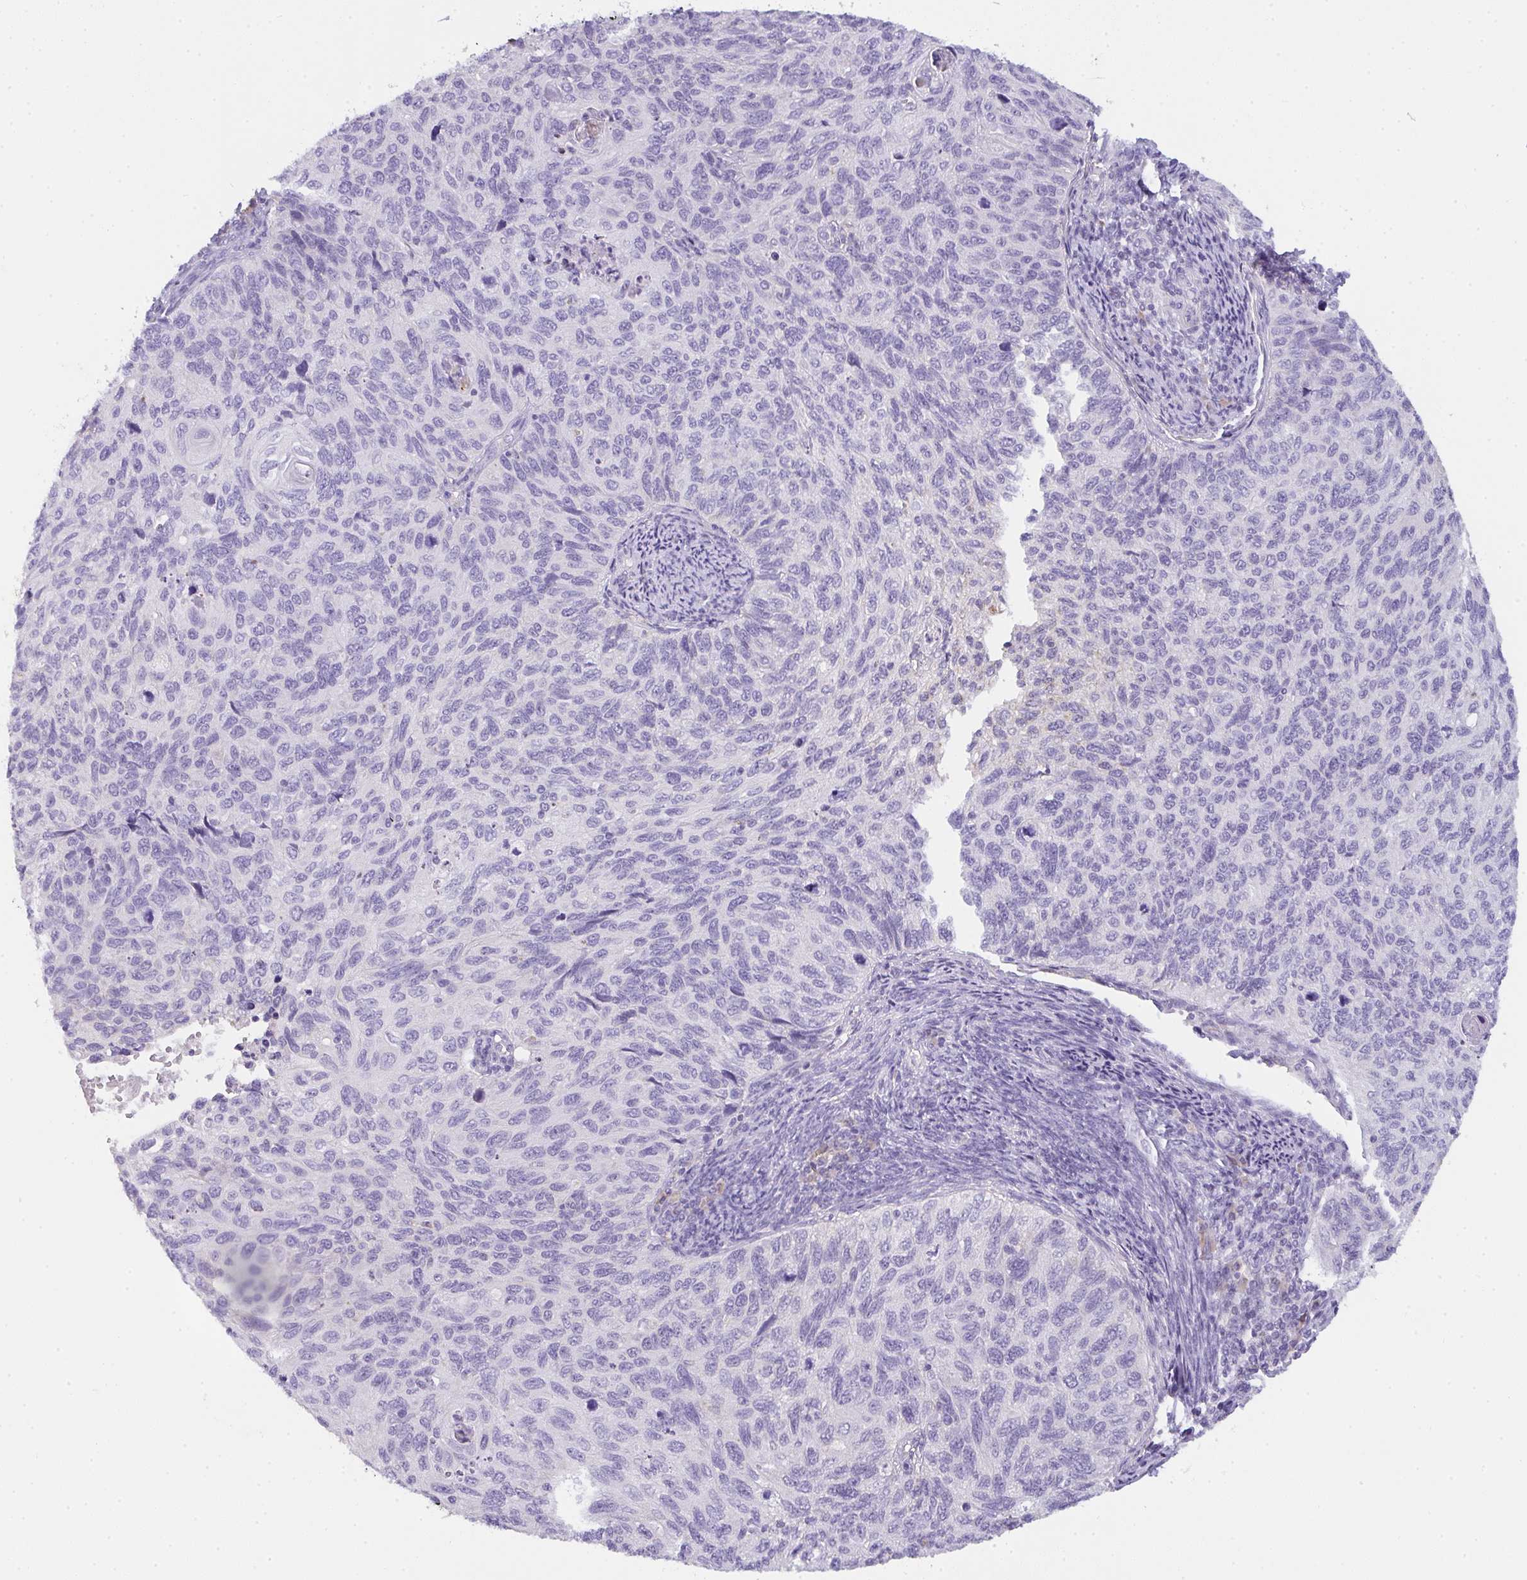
{"staining": {"intensity": "negative", "quantity": "none", "location": "none"}, "tissue": "cervical cancer", "cell_type": "Tumor cells", "image_type": "cancer", "snomed": [{"axis": "morphology", "description": "Squamous cell carcinoma, NOS"}, {"axis": "topography", "description": "Cervix"}], "caption": "Image shows no significant protein positivity in tumor cells of cervical cancer (squamous cell carcinoma).", "gene": "COX7B", "patient": {"sex": "female", "age": 70}}